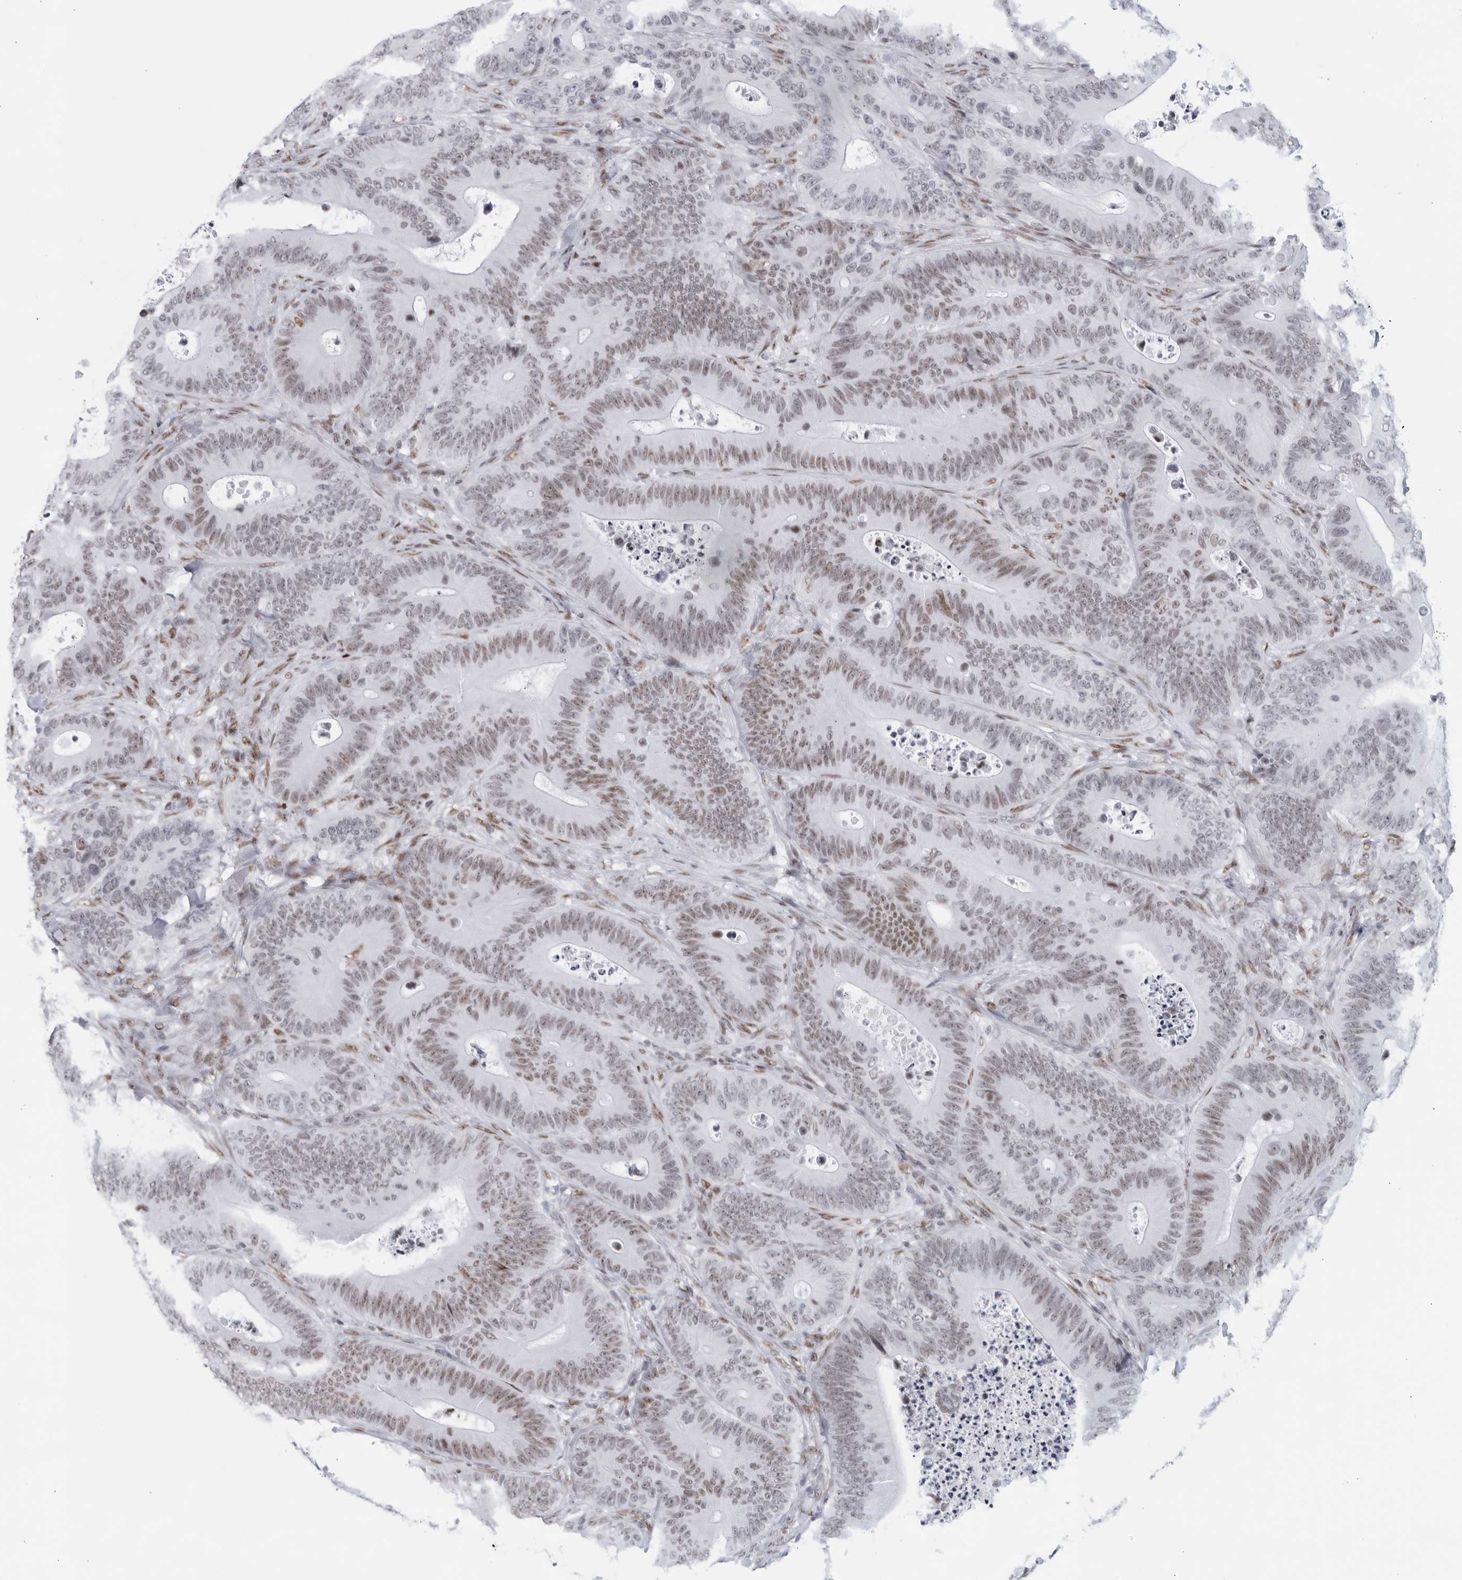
{"staining": {"intensity": "moderate", "quantity": "25%-75%", "location": "nuclear"}, "tissue": "colorectal cancer", "cell_type": "Tumor cells", "image_type": "cancer", "snomed": [{"axis": "morphology", "description": "Adenocarcinoma, NOS"}, {"axis": "topography", "description": "Colon"}], "caption": "Brown immunohistochemical staining in adenocarcinoma (colorectal) displays moderate nuclear expression in approximately 25%-75% of tumor cells.", "gene": "HP1BP3", "patient": {"sex": "male", "age": 83}}